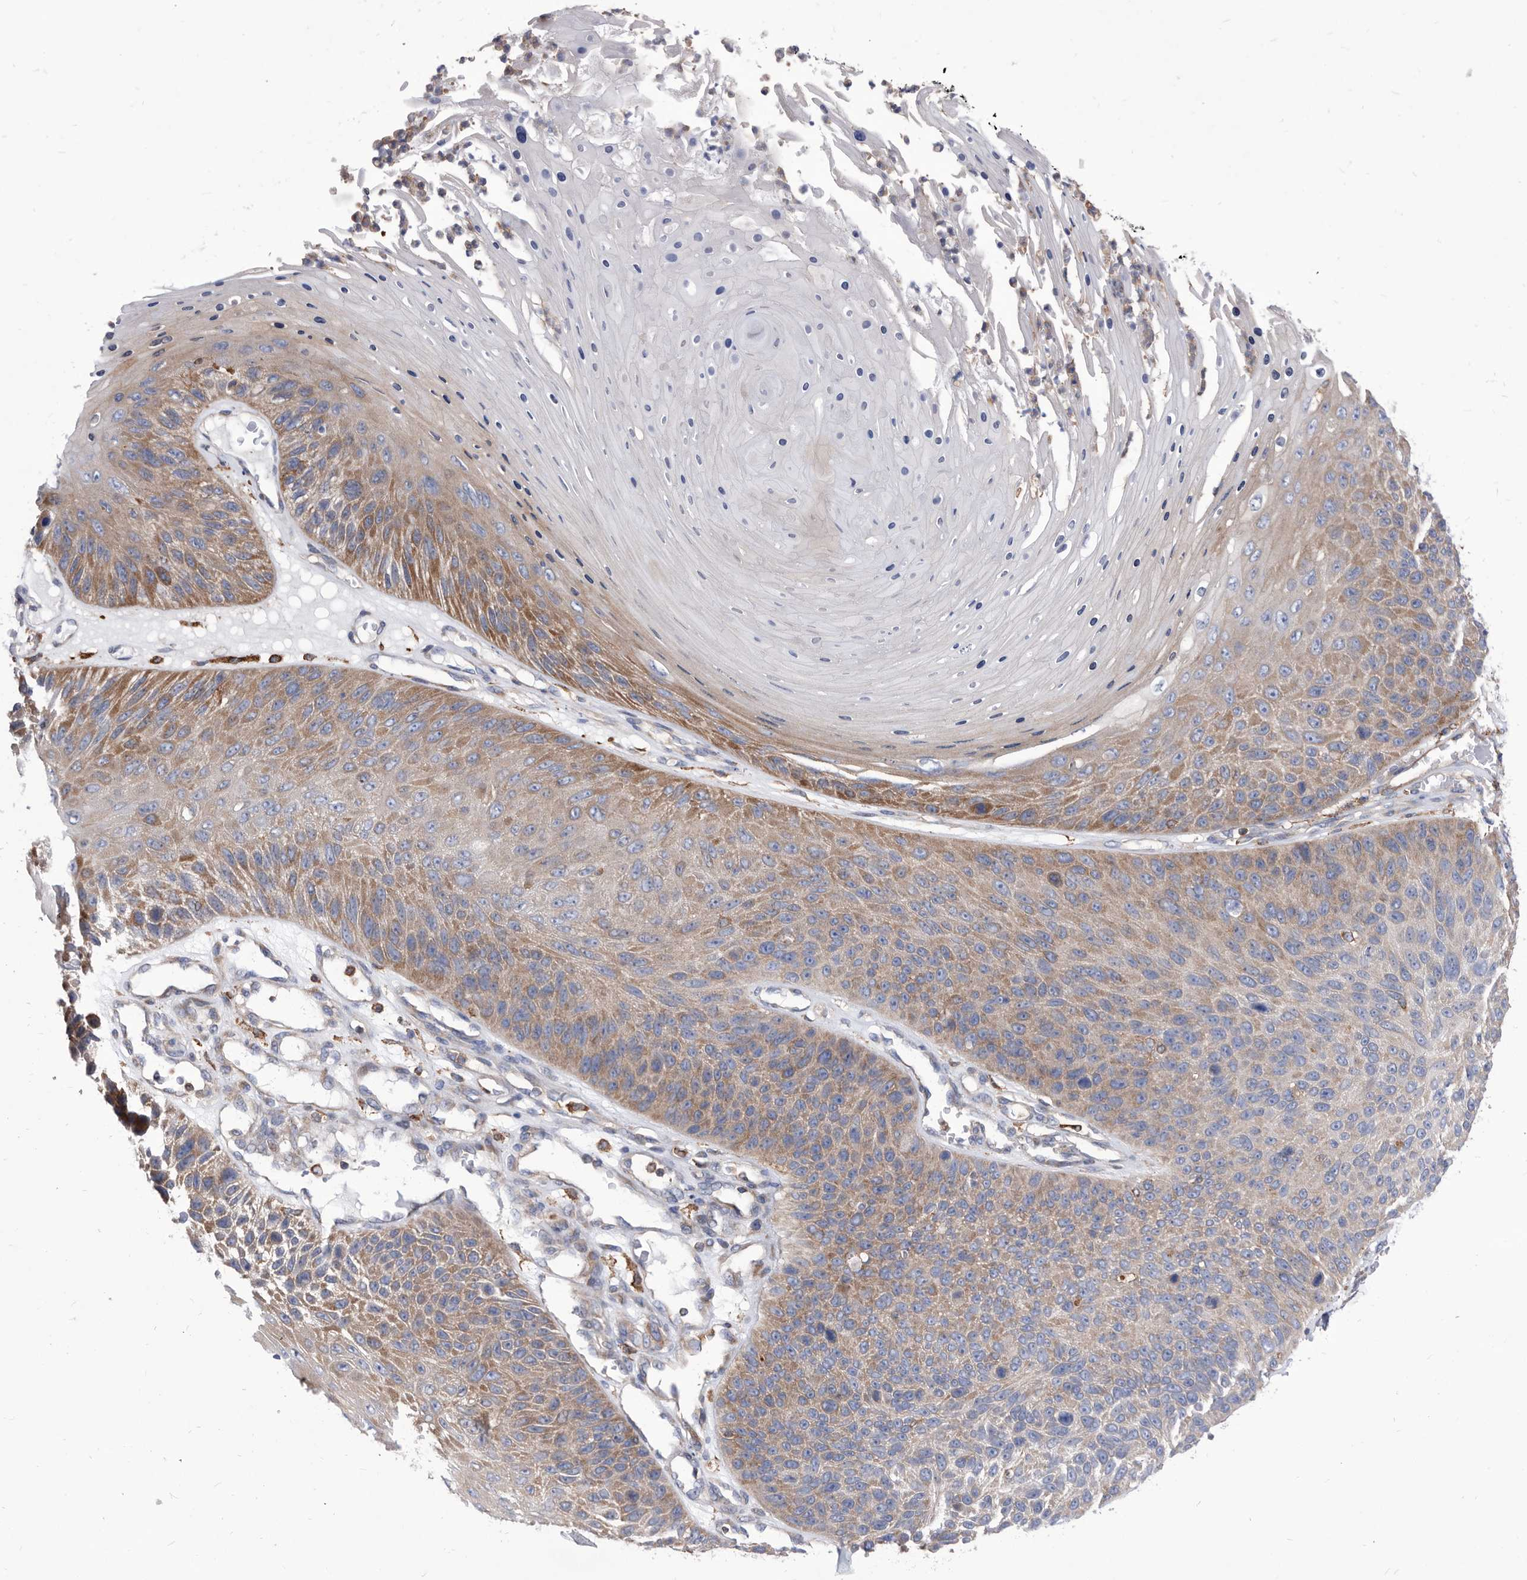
{"staining": {"intensity": "moderate", "quantity": "25%-75%", "location": "cytoplasmic/membranous"}, "tissue": "skin cancer", "cell_type": "Tumor cells", "image_type": "cancer", "snomed": [{"axis": "morphology", "description": "Squamous cell carcinoma, NOS"}, {"axis": "topography", "description": "Skin"}], "caption": "Tumor cells show medium levels of moderate cytoplasmic/membranous expression in about 25%-75% of cells in human squamous cell carcinoma (skin).", "gene": "SMG7", "patient": {"sex": "female", "age": 88}}